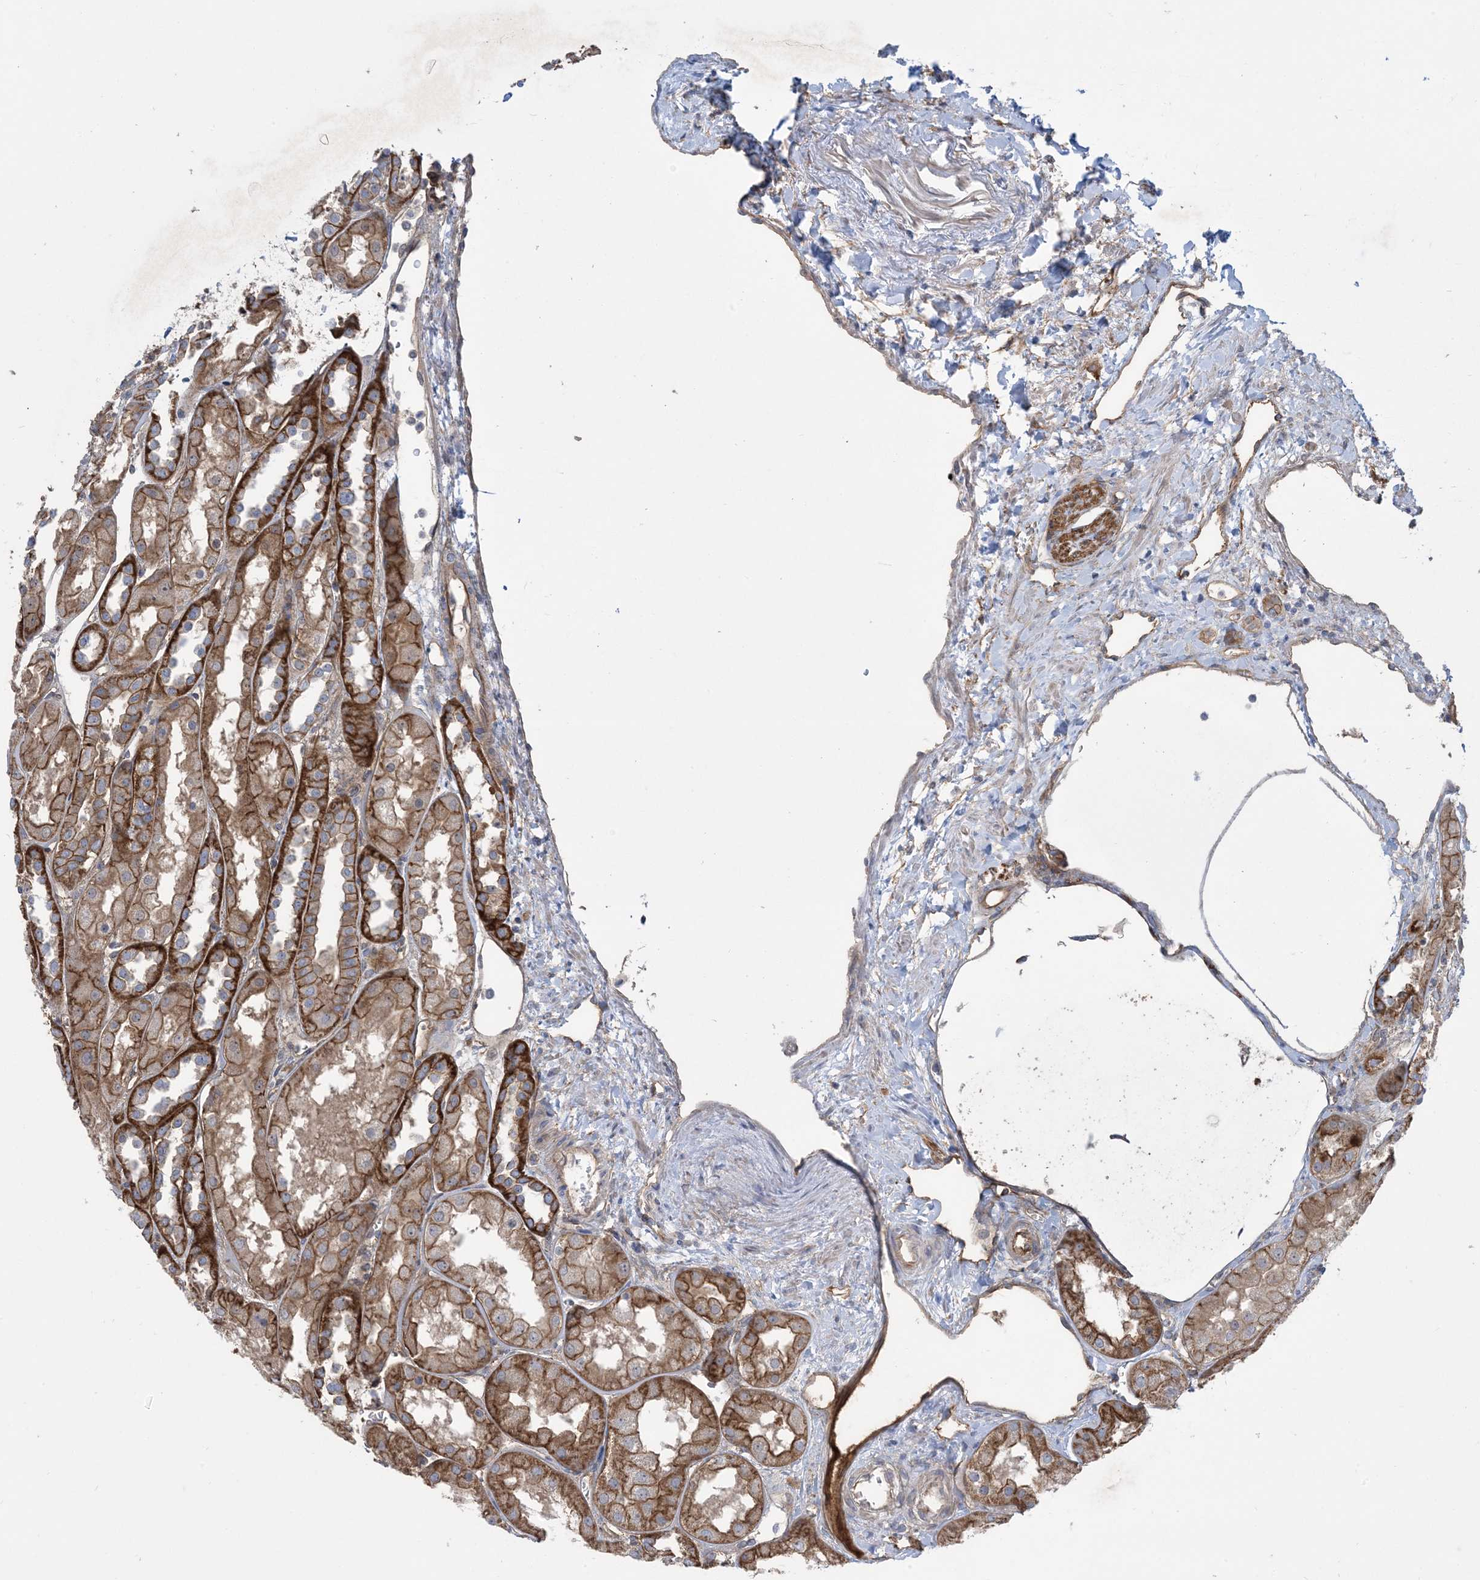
{"staining": {"intensity": "moderate", "quantity": "<25%", "location": "cytoplasmic/membranous"}, "tissue": "kidney", "cell_type": "Cells in glomeruli", "image_type": "normal", "snomed": [{"axis": "morphology", "description": "Normal tissue, NOS"}, {"axis": "topography", "description": "Kidney"}], "caption": "Kidney stained with a brown dye shows moderate cytoplasmic/membranous positive staining in about <25% of cells in glomeruli.", "gene": "AOC1", "patient": {"sex": "male", "age": 70}}